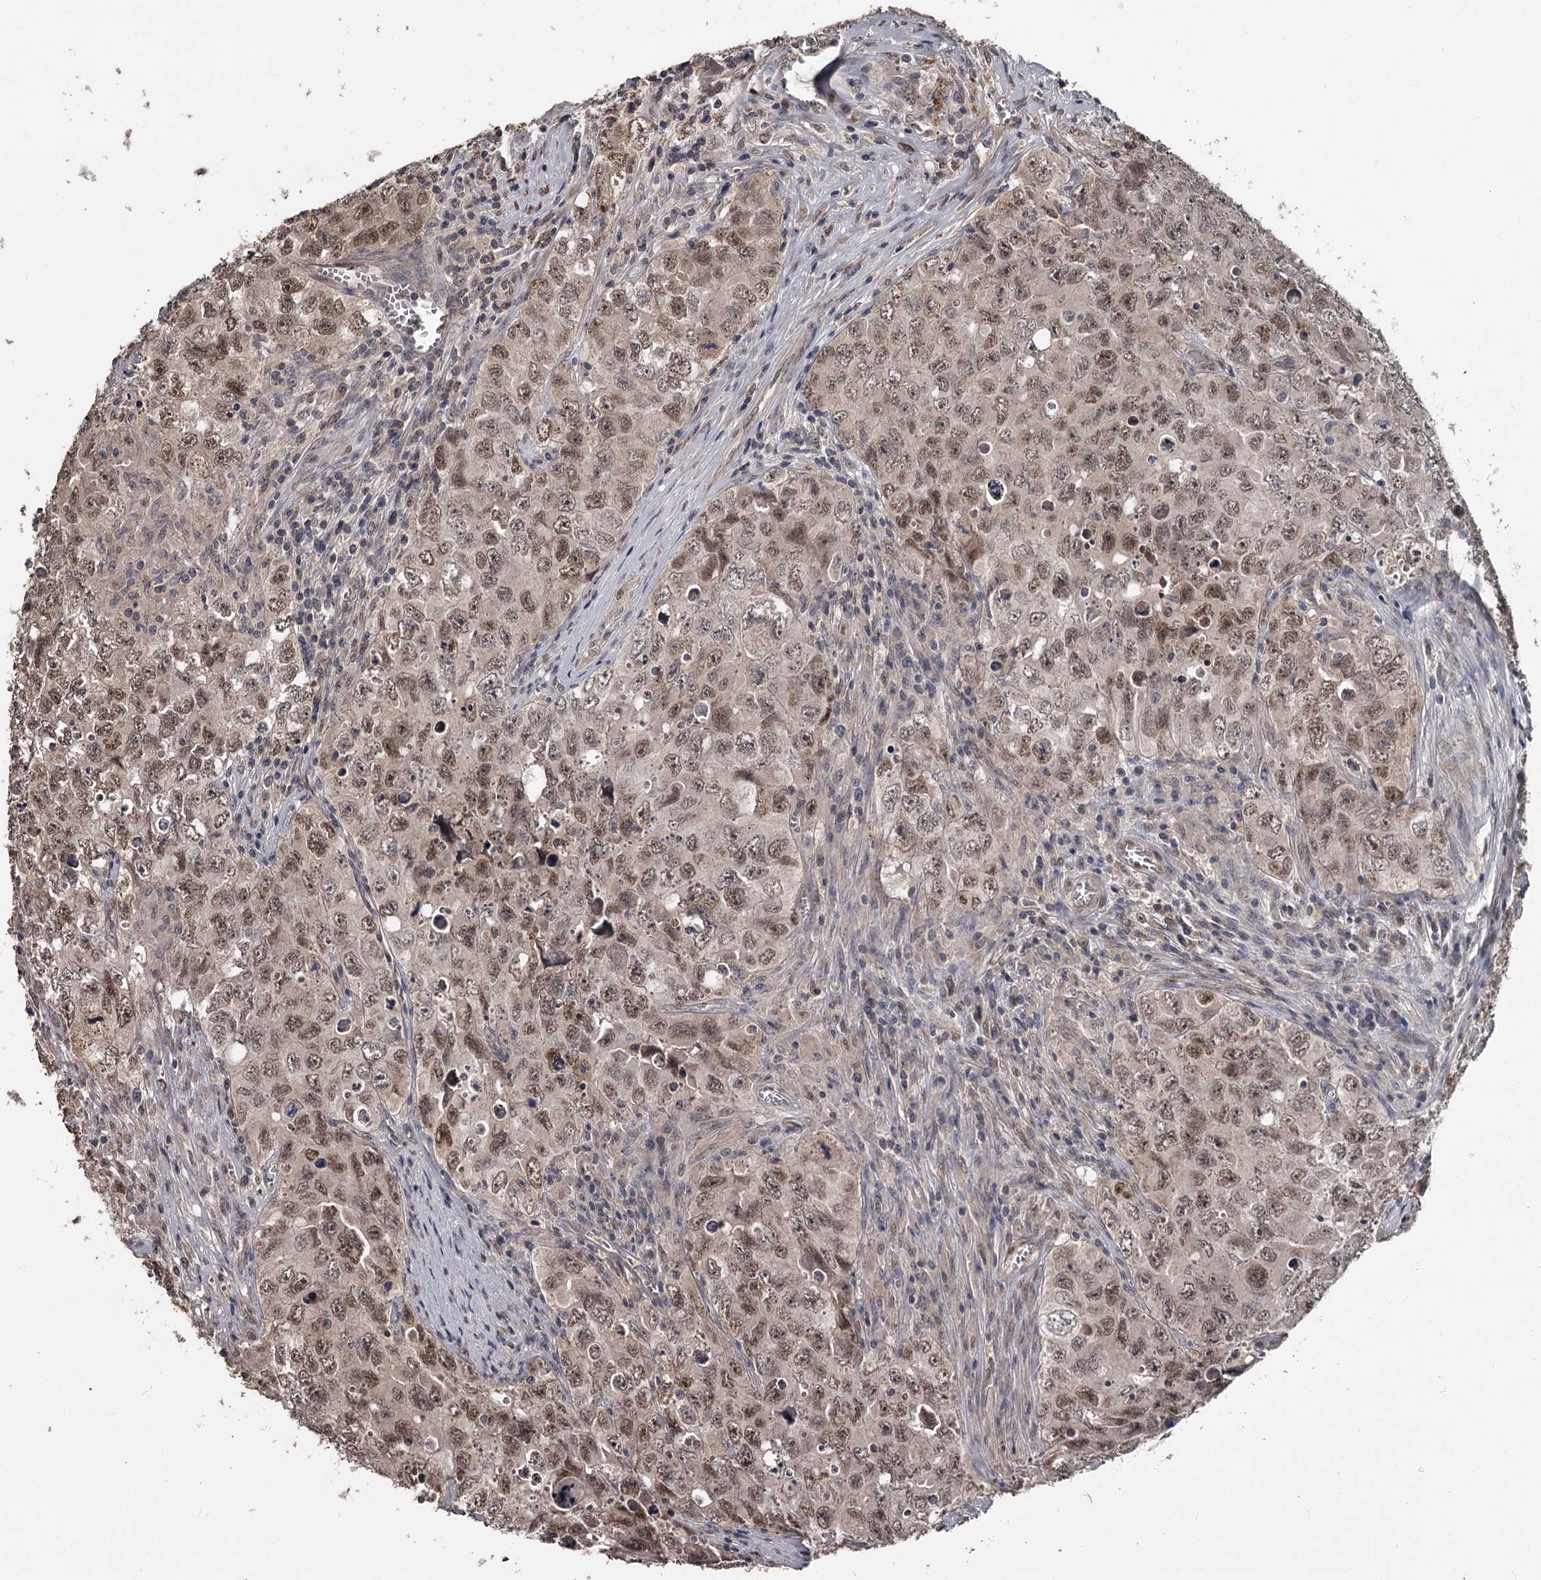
{"staining": {"intensity": "moderate", "quantity": ">75%", "location": "nuclear"}, "tissue": "testis cancer", "cell_type": "Tumor cells", "image_type": "cancer", "snomed": [{"axis": "morphology", "description": "Seminoma, NOS"}, {"axis": "morphology", "description": "Carcinoma, Embryonal, NOS"}, {"axis": "topography", "description": "Testis"}], "caption": "Protein analysis of embryonal carcinoma (testis) tissue displays moderate nuclear positivity in approximately >75% of tumor cells.", "gene": "PRPF40B", "patient": {"sex": "male", "age": 43}}